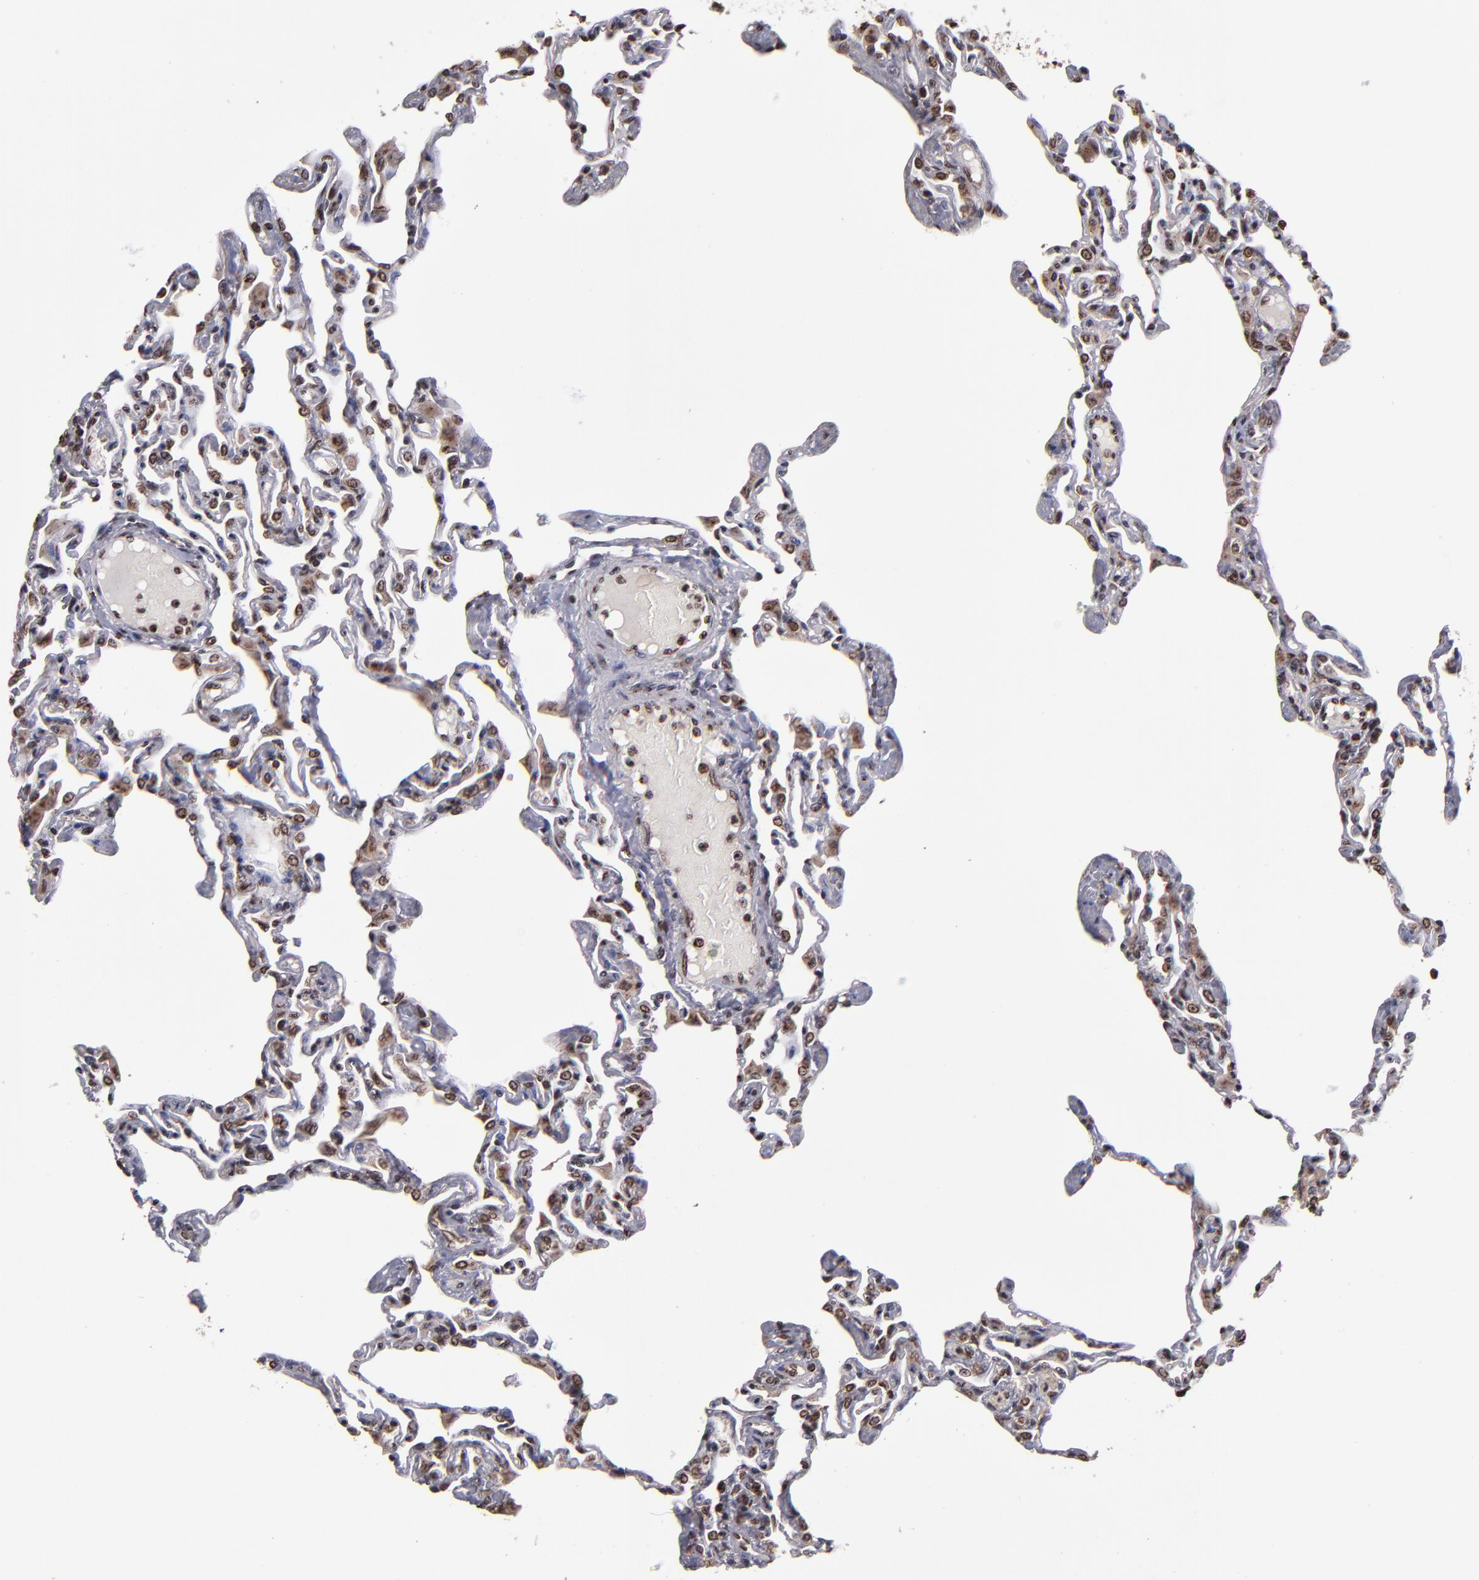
{"staining": {"intensity": "moderate", "quantity": ">75%", "location": "cytoplasmic/membranous,nuclear"}, "tissue": "lung", "cell_type": "Alveolar cells", "image_type": "normal", "snomed": [{"axis": "morphology", "description": "Normal tissue, NOS"}, {"axis": "topography", "description": "Lung"}], "caption": "Lung was stained to show a protein in brown. There is medium levels of moderate cytoplasmic/membranous,nuclear expression in approximately >75% of alveolar cells. (brown staining indicates protein expression, while blue staining denotes nuclei).", "gene": "CSDC2", "patient": {"sex": "female", "age": 49}}